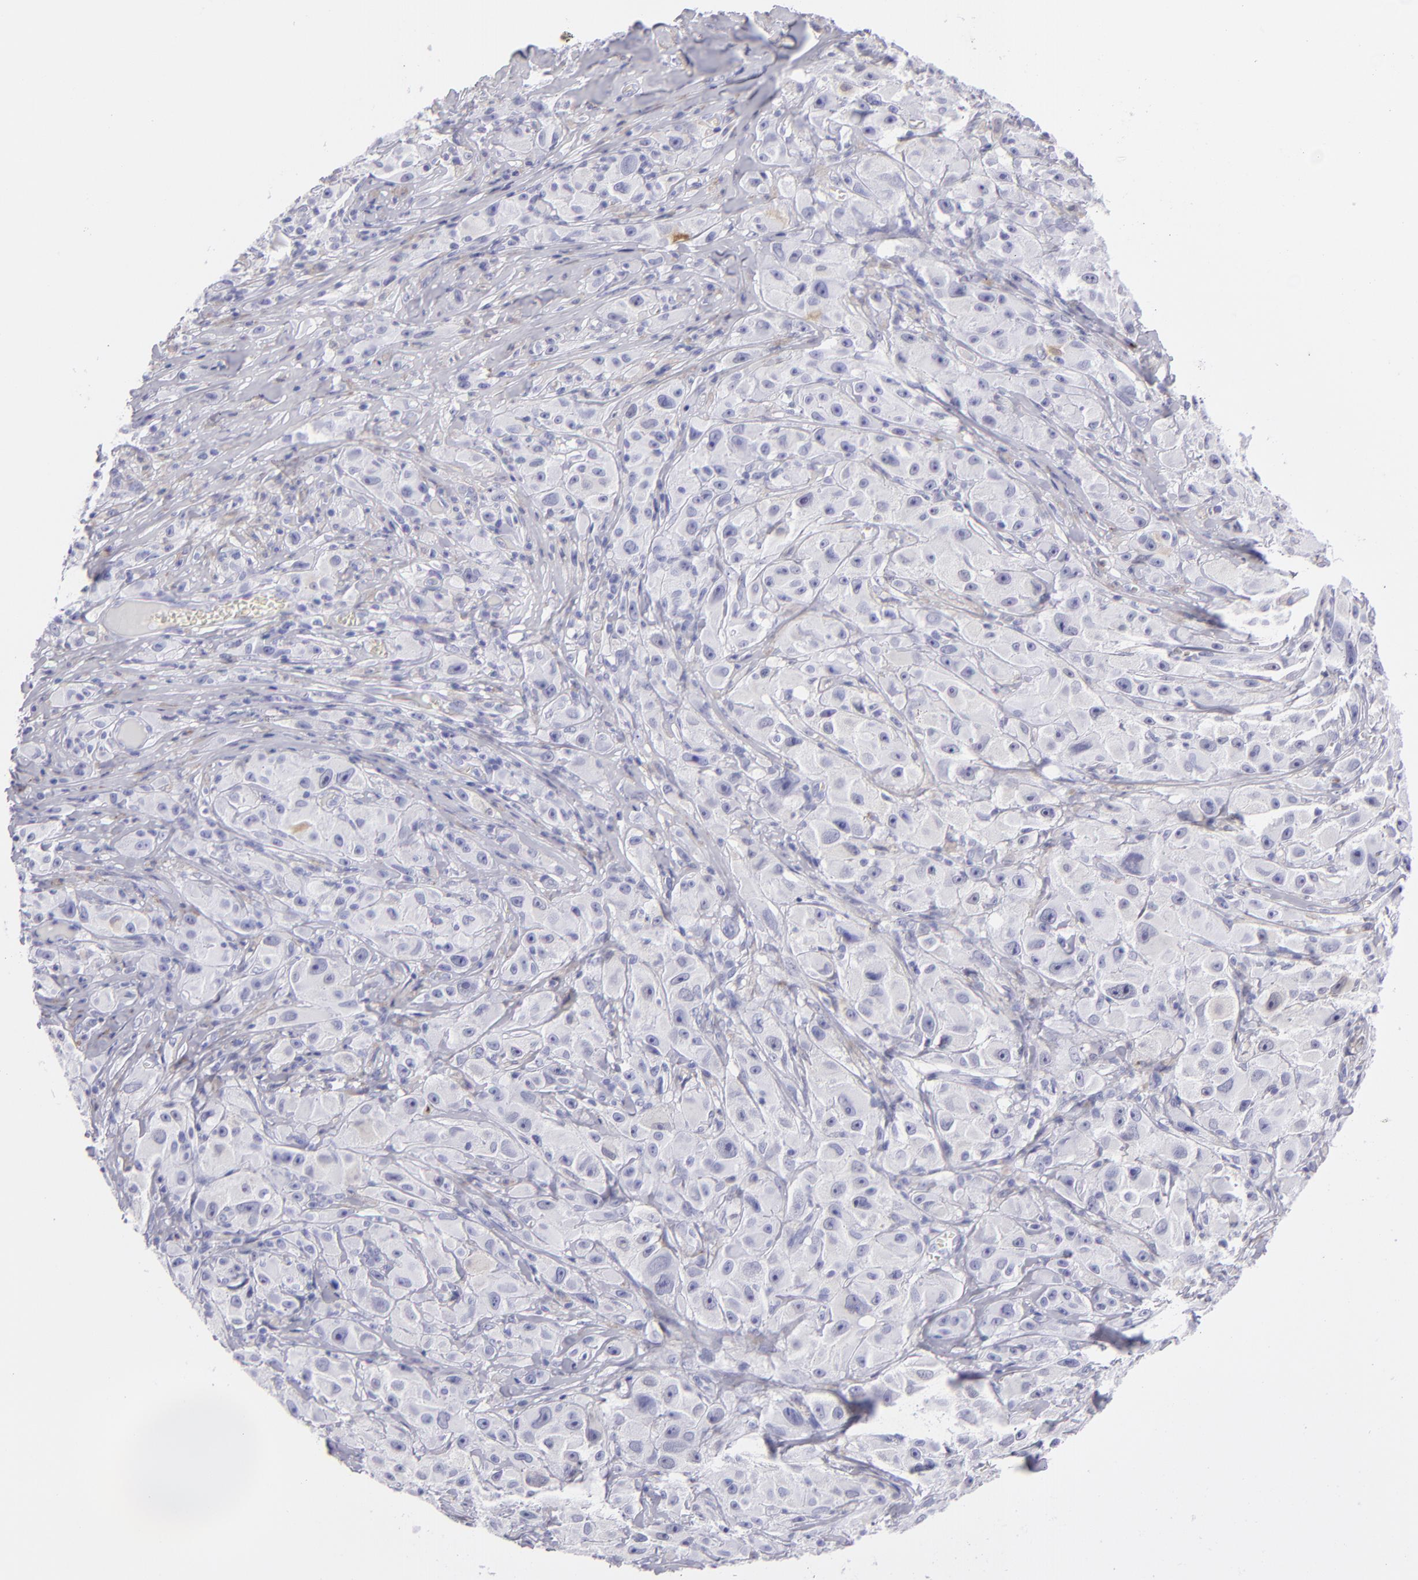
{"staining": {"intensity": "negative", "quantity": "none", "location": "none"}, "tissue": "melanoma", "cell_type": "Tumor cells", "image_type": "cancer", "snomed": [{"axis": "morphology", "description": "Malignant melanoma, NOS"}, {"axis": "topography", "description": "Skin"}], "caption": "This image is of malignant melanoma stained with IHC to label a protein in brown with the nuclei are counter-stained blue. There is no positivity in tumor cells.", "gene": "PVALB", "patient": {"sex": "male", "age": 56}}